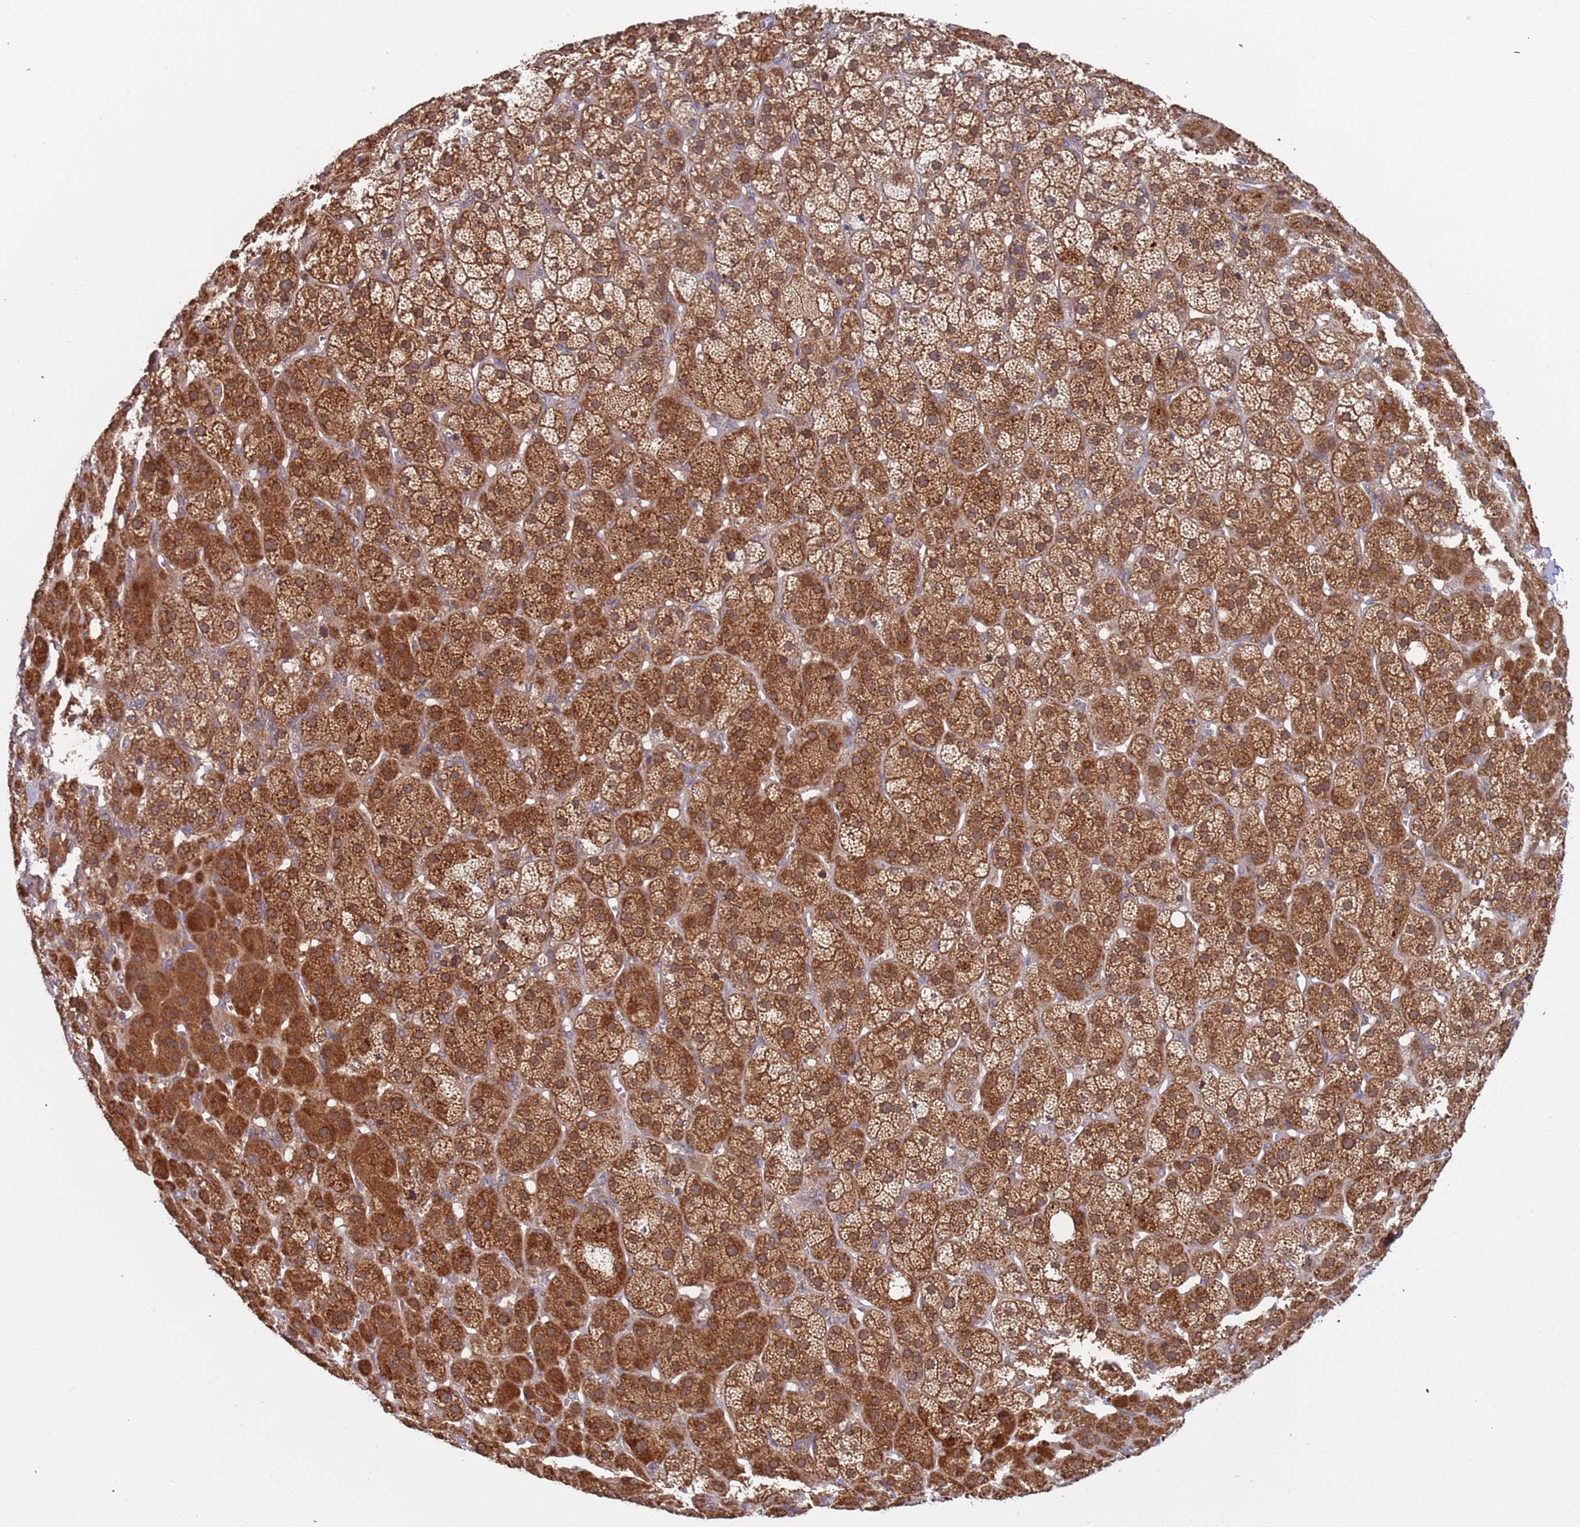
{"staining": {"intensity": "strong", "quantity": ">75%", "location": "cytoplasmic/membranous"}, "tissue": "adrenal gland", "cell_type": "Glandular cells", "image_type": "normal", "snomed": [{"axis": "morphology", "description": "Normal tissue, NOS"}, {"axis": "topography", "description": "Adrenal gland"}], "caption": "Approximately >75% of glandular cells in unremarkable human adrenal gland show strong cytoplasmic/membranous protein expression as visualized by brown immunohistochemical staining.", "gene": "OR5A2", "patient": {"sex": "female", "age": 57}}